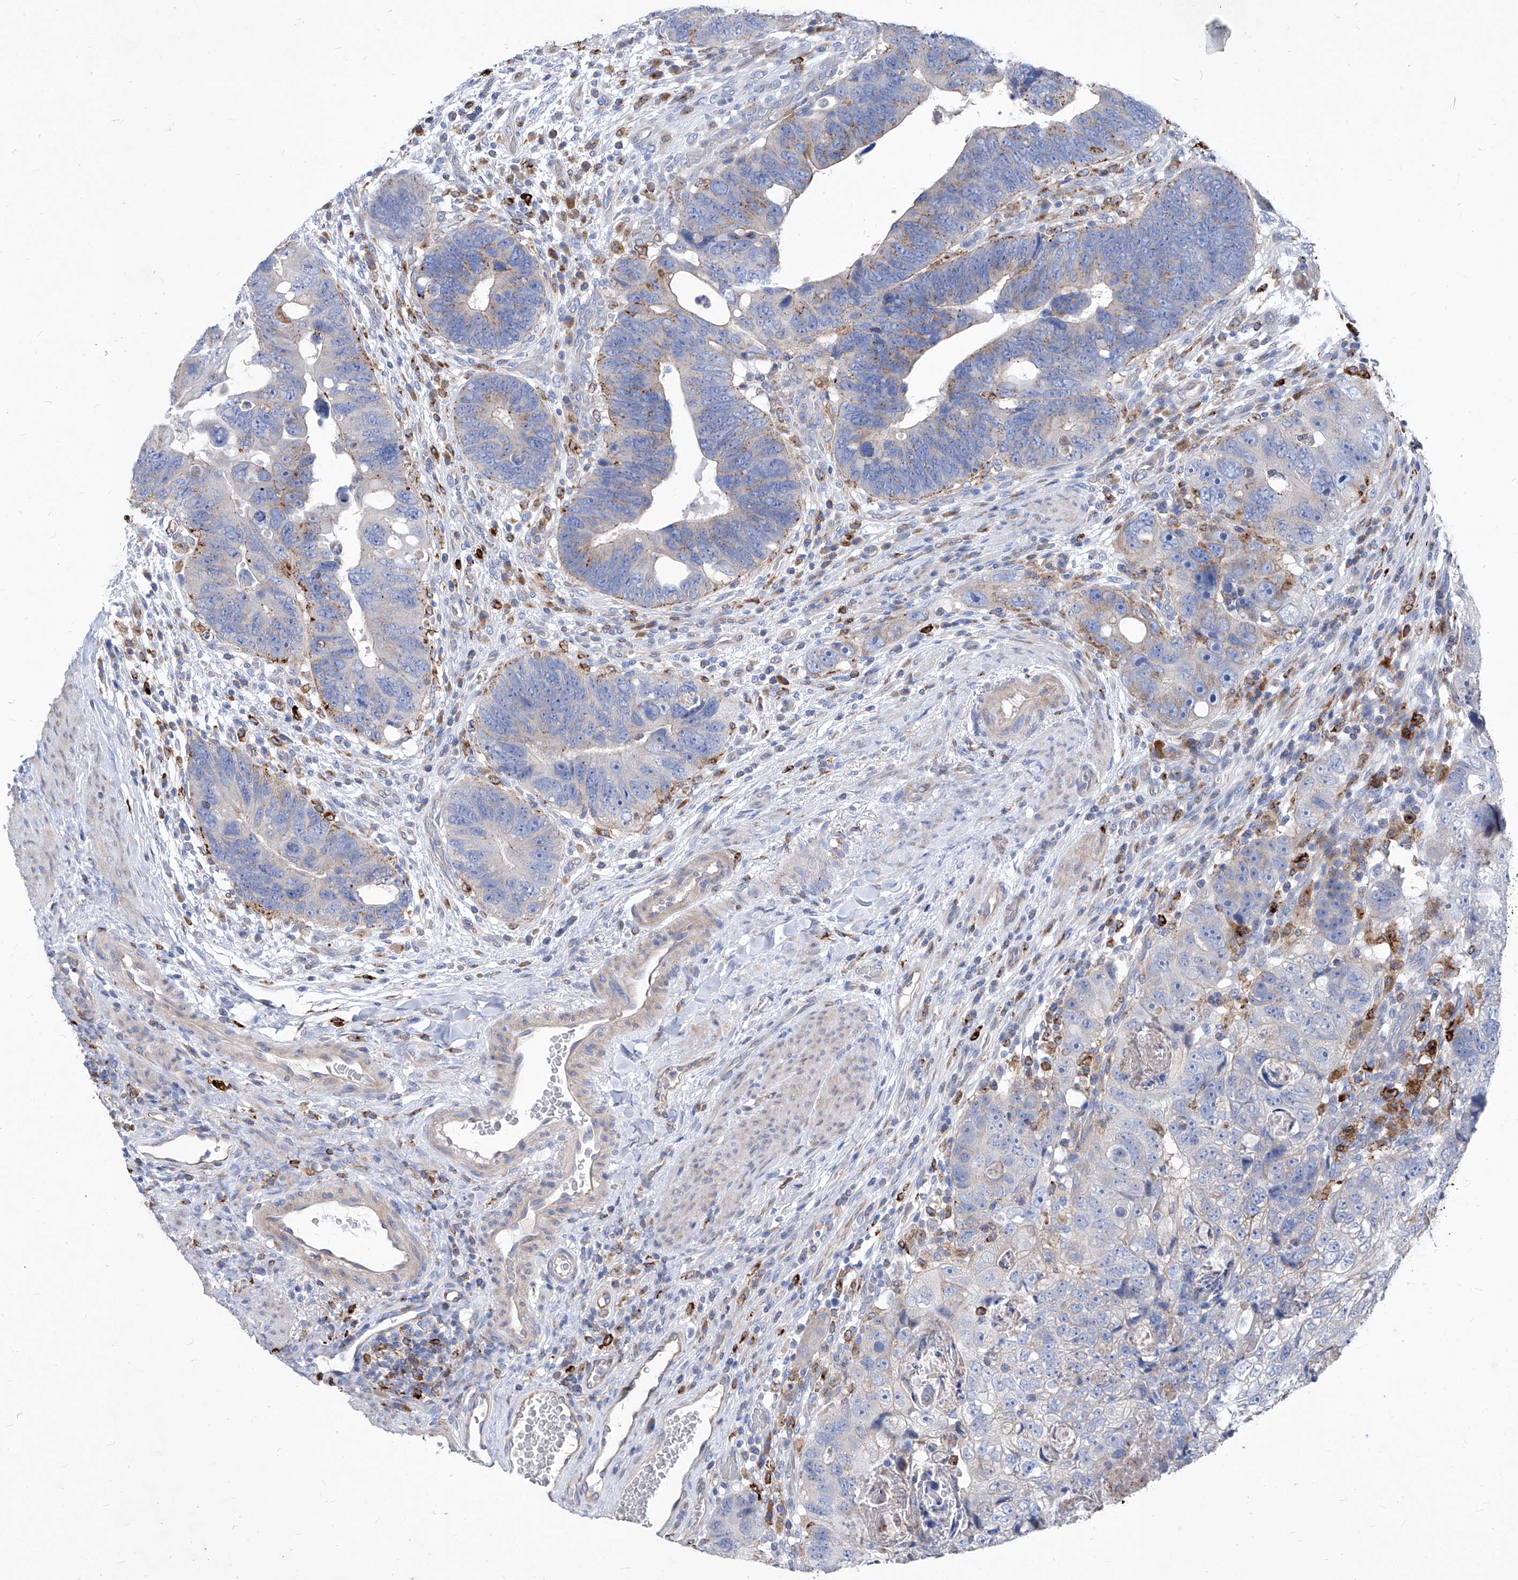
{"staining": {"intensity": "moderate", "quantity": "<25%", "location": "cytoplasmic/membranous"}, "tissue": "colorectal cancer", "cell_type": "Tumor cells", "image_type": "cancer", "snomed": [{"axis": "morphology", "description": "Adenocarcinoma, NOS"}, {"axis": "topography", "description": "Rectum"}], "caption": "Human colorectal adenocarcinoma stained for a protein (brown) exhibits moderate cytoplasmic/membranous positive positivity in approximately <25% of tumor cells.", "gene": "UBOX5", "patient": {"sex": "male", "age": 59}}